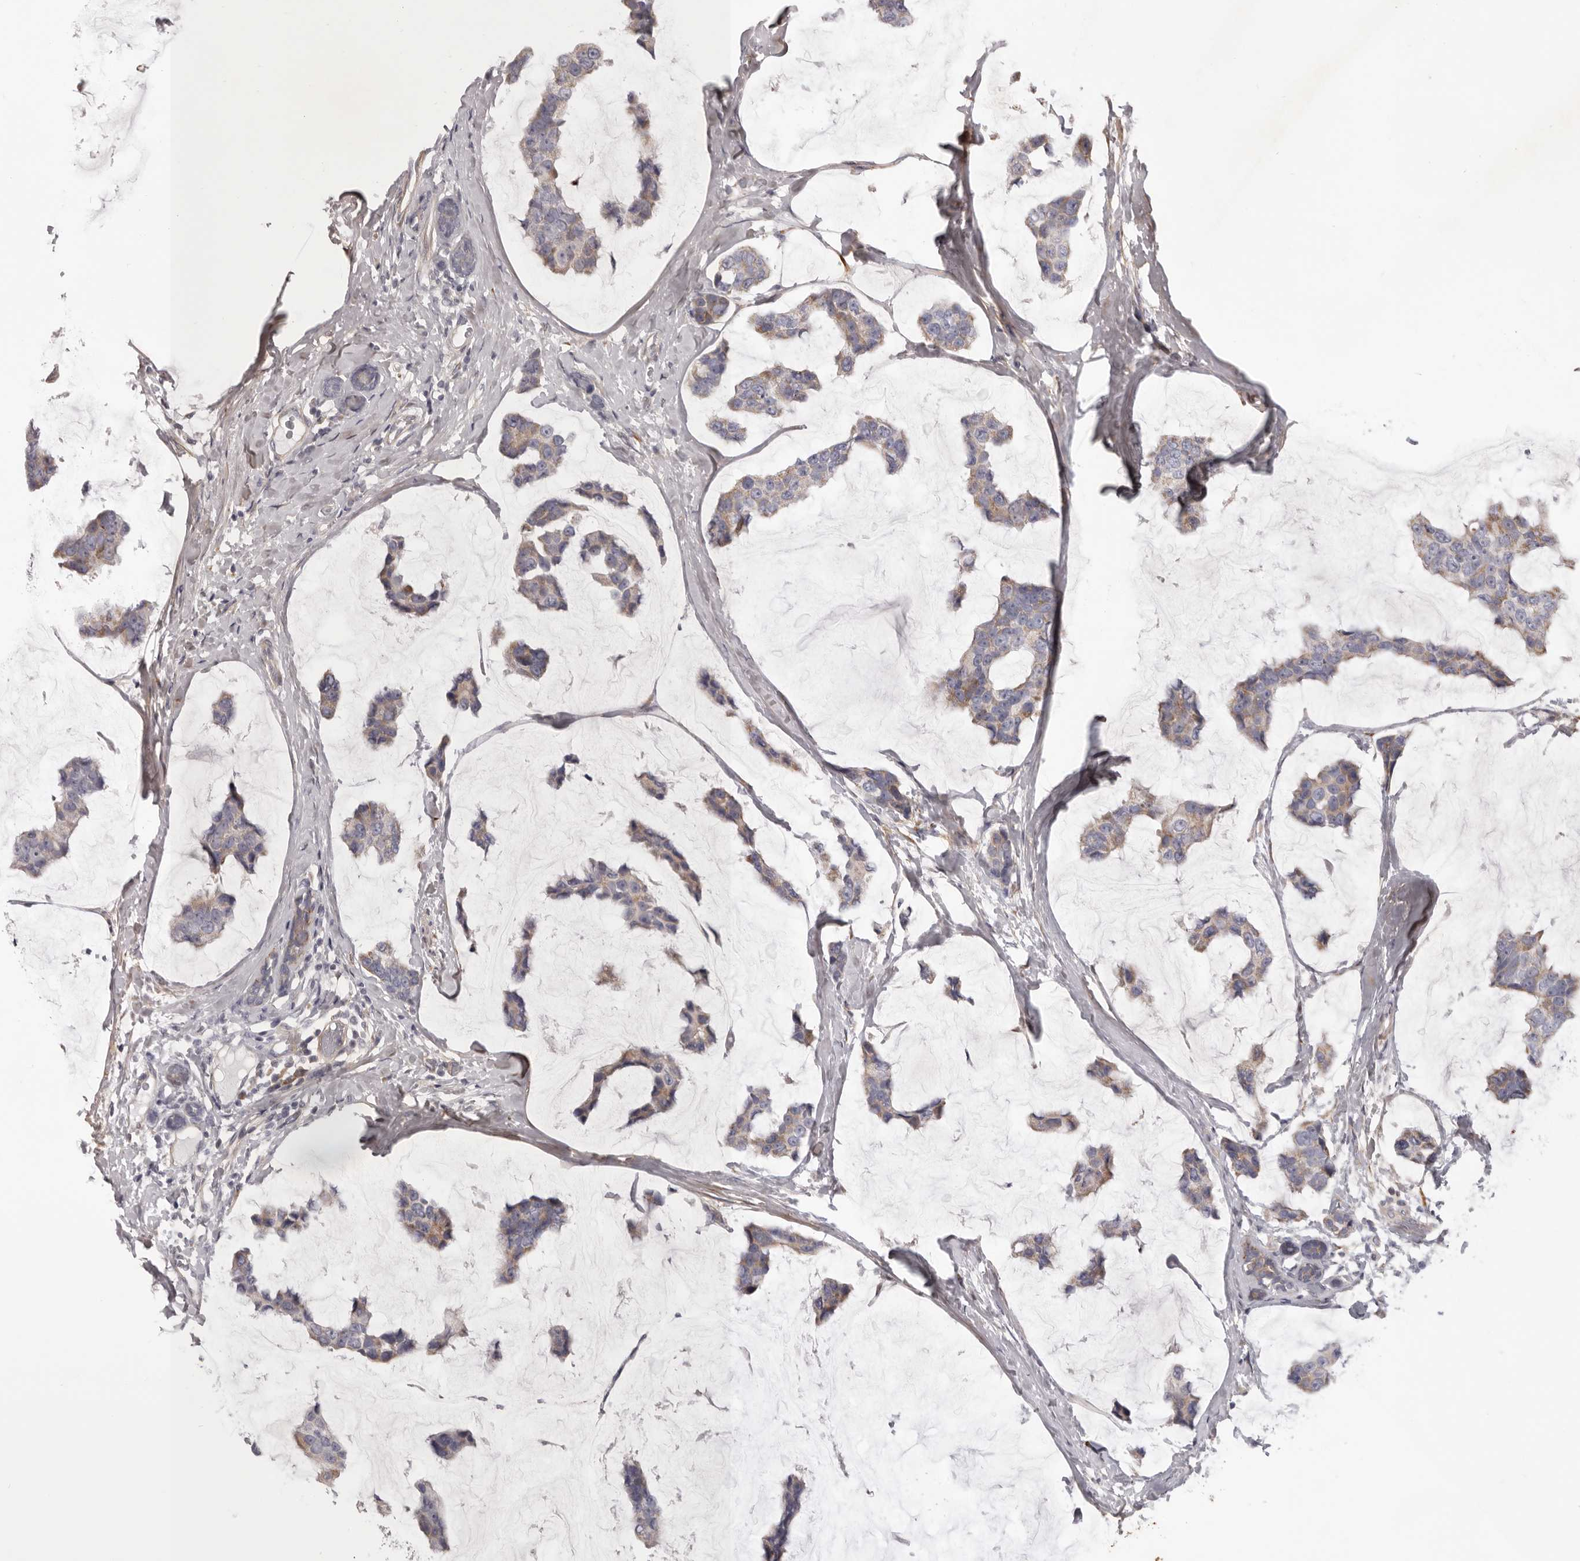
{"staining": {"intensity": "weak", "quantity": "25%-75%", "location": "cytoplasmic/membranous"}, "tissue": "breast cancer", "cell_type": "Tumor cells", "image_type": "cancer", "snomed": [{"axis": "morphology", "description": "Normal tissue, NOS"}, {"axis": "morphology", "description": "Duct carcinoma"}, {"axis": "topography", "description": "Breast"}], "caption": "A low amount of weak cytoplasmic/membranous expression is identified in about 25%-75% of tumor cells in breast cancer tissue.", "gene": "MRPS10", "patient": {"sex": "female", "age": 50}}